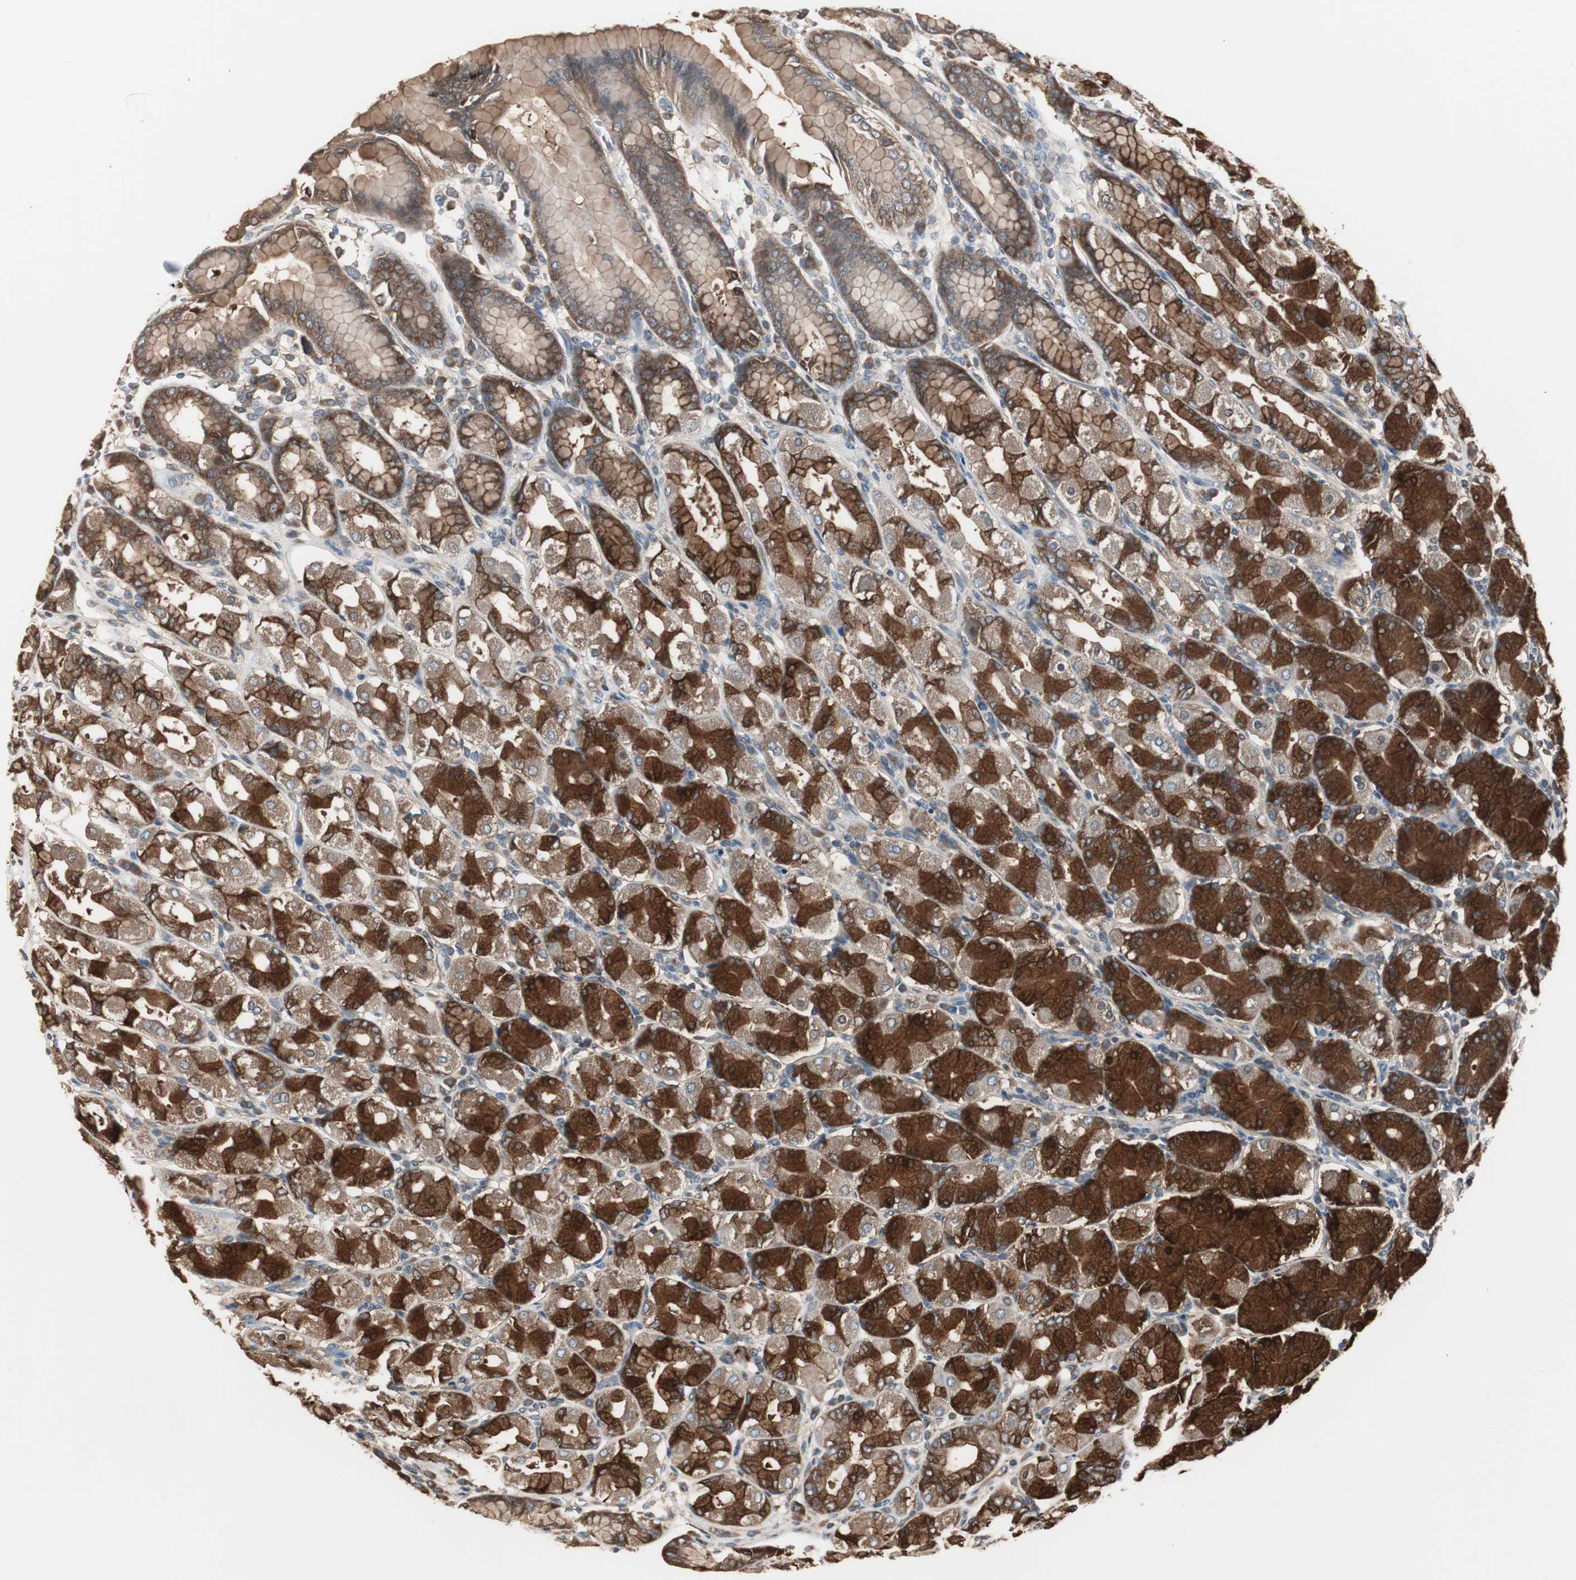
{"staining": {"intensity": "strong", "quantity": ">75%", "location": "cytoplasmic/membranous"}, "tissue": "stomach", "cell_type": "Glandular cells", "image_type": "normal", "snomed": [{"axis": "morphology", "description": "Normal tissue, NOS"}, {"axis": "topography", "description": "Stomach, upper"}], "caption": "This image displays immunohistochemistry staining of benign stomach, with high strong cytoplasmic/membranous expression in about >75% of glandular cells.", "gene": "CAPNS1", "patient": {"sex": "male", "age": 68}}